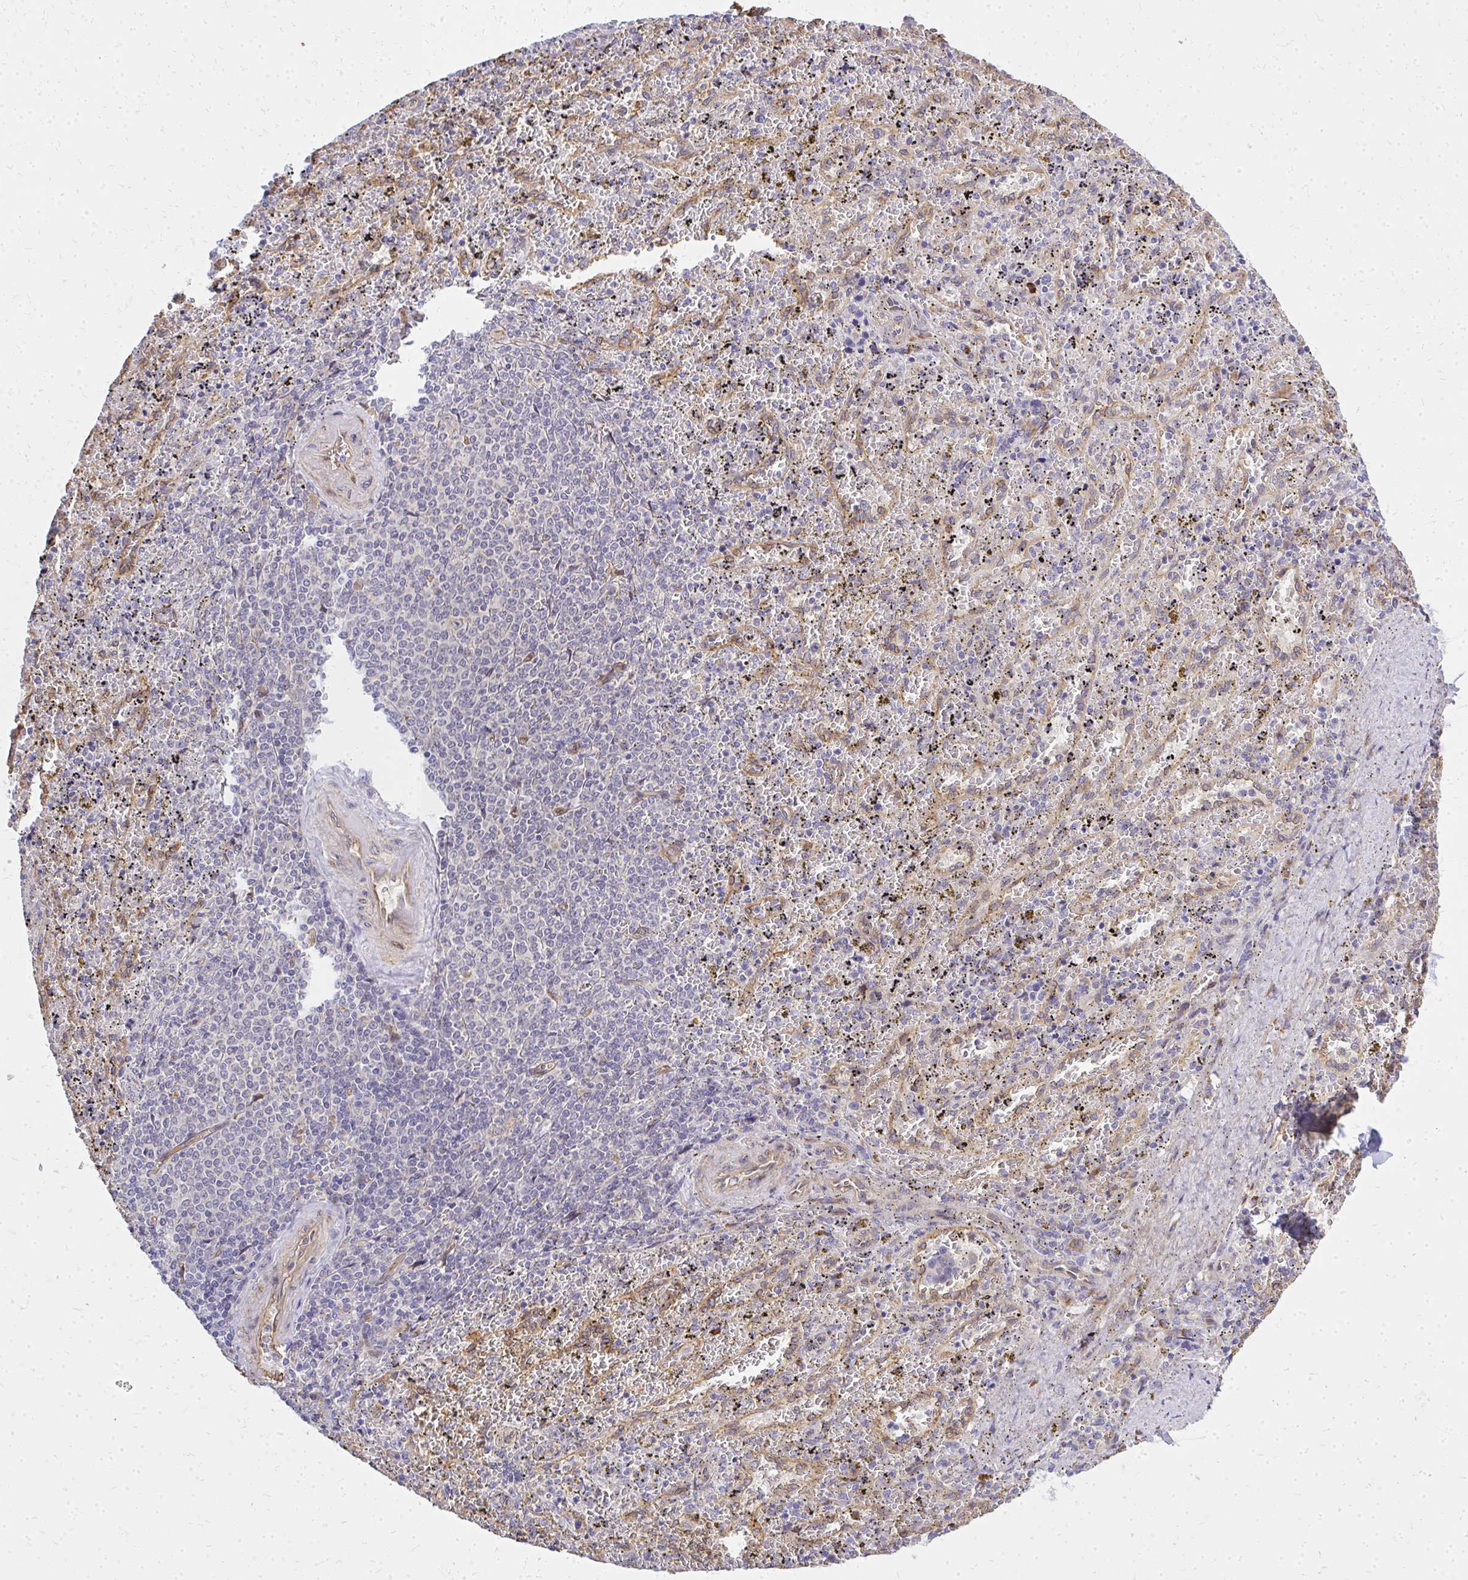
{"staining": {"intensity": "negative", "quantity": "none", "location": "none"}, "tissue": "spleen", "cell_type": "Cells in red pulp", "image_type": "normal", "snomed": [{"axis": "morphology", "description": "Normal tissue, NOS"}, {"axis": "topography", "description": "Spleen"}], "caption": "Micrograph shows no significant protein positivity in cells in red pulp of benign spleen. (Stains: DAB immunohistochemistry (IHC) with hematoxylin counter stain, Microscopy: brightfield microscopy at high magnification).", "gene": "ENSG00000258472", "patient": {"sex": "female", "age": 50}}